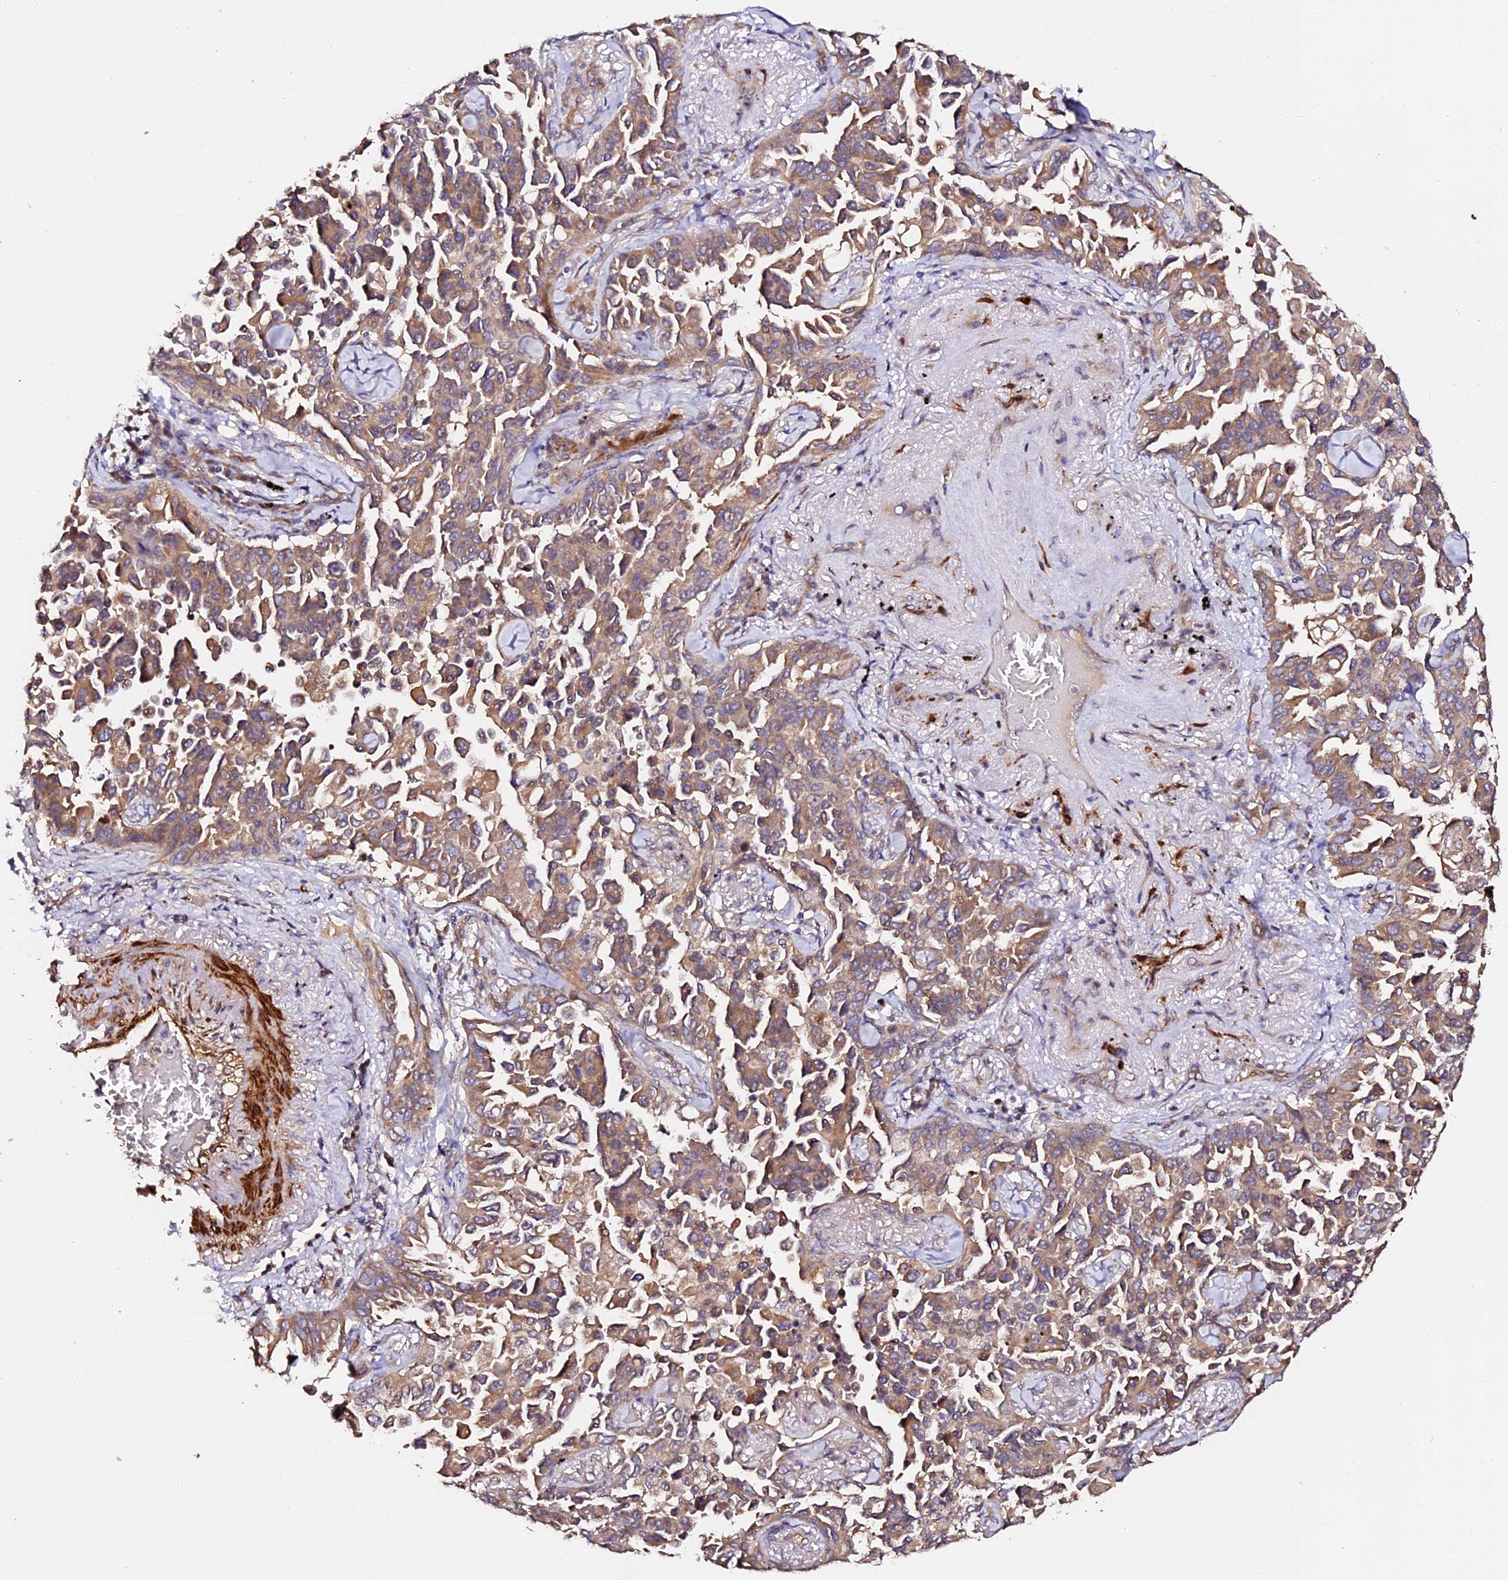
{"staining": {"intensity": "moderate", "quantity": ">75%", "location": "cytoplasmic/membranous"}, "tissue": "lung cancer", "cell_type": "Tumor cells", "image_type": "cancer", "snomed": [{"axis": "morphology", "description": "Adenocarcinoma, NOS"}, {"axis": "topography", "description": "Lung"}], "caption": "Brown immunohistochemical staining in human lung cancer (adenocarcinoma) shows moderate cytoplasmic/membranous staining in approximately >75% of tumor cells.", "gene": "TDO2", "patient": {"sex": "female", "age": 67}}